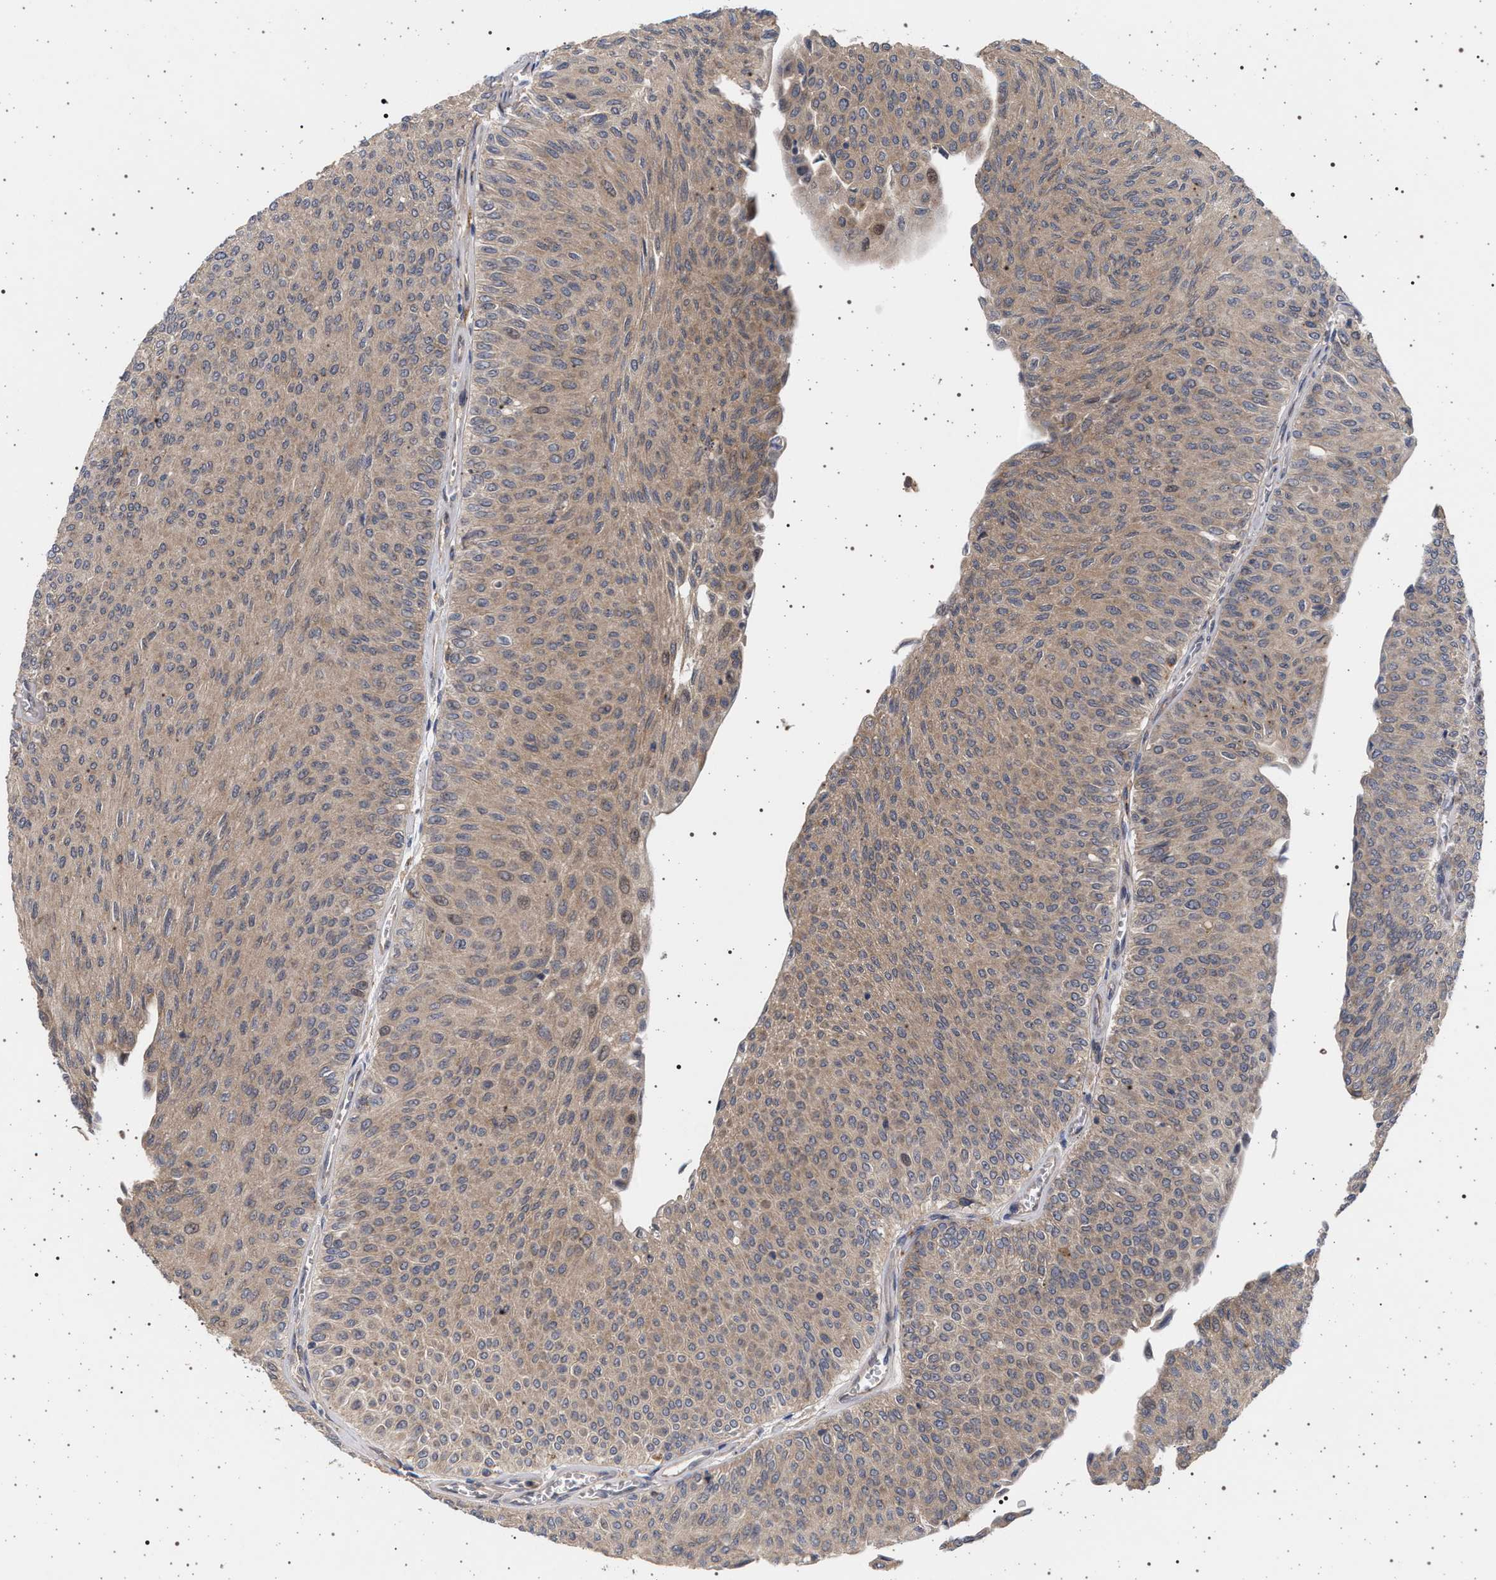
{"staining": {"intensity": "moderate", "quantity": ">75%", "location": "cytoplasmic/membranous"}, "tissue": "urothelial cancer", "cell_type": "Tumor cells", "image_type": "cancer", "snomed": [{"axis": "morphology", "description": "Urothelial carcinoma, Low grade"}, {"axis": "topography", "description": "Urinary bladder"}], "caption": "Protein analysis of low-grade urothelial carcinoma tissue demonstrates moderate cytoplasmic/membranous staining in about >75% of tumor cells. Nuclei are stained in blue.", "gene": "RBM48", "patient": {"sex": "male", "age": 78}}